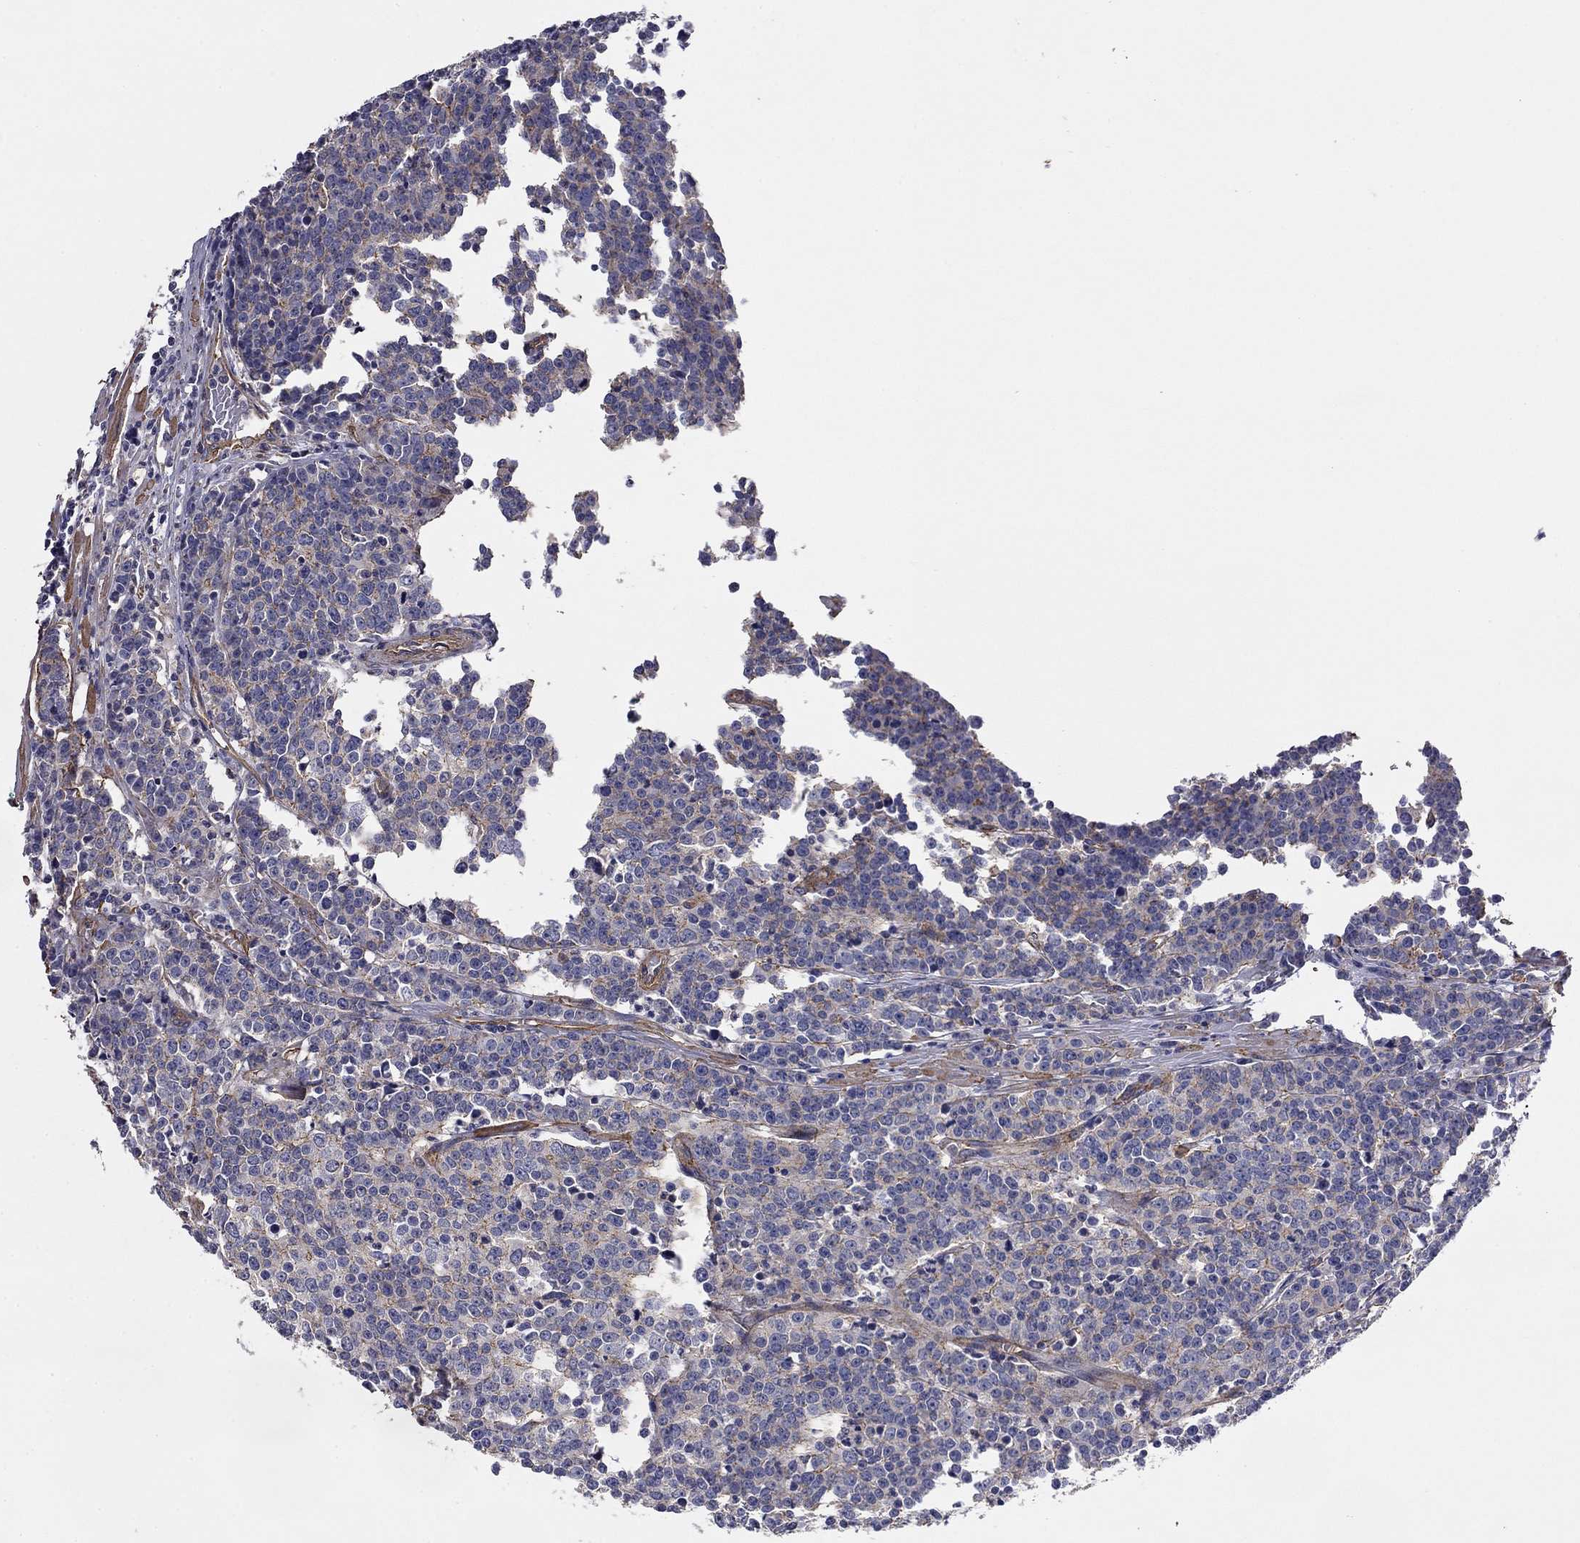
{"staining": {"intensity": "negative", "quantity": "none", "location": "none"}, "tissue": "prostate cancer", "cell_type": "Tumor cells", "image_type": "cancer", "snomed": [{"axis": "morphology", "description": "Adenocarcinoma, NOS"}, {"axis": "topography", "description": "Prostate"}], "caption": "Tumor cells show no significant staining in adenocarcinoma (prostate). (DAB (3,3'-diaminobenzidine) IHC, high magnification).", "gene": "TCHH", "patient": {"sex": "male", "age": 67}}